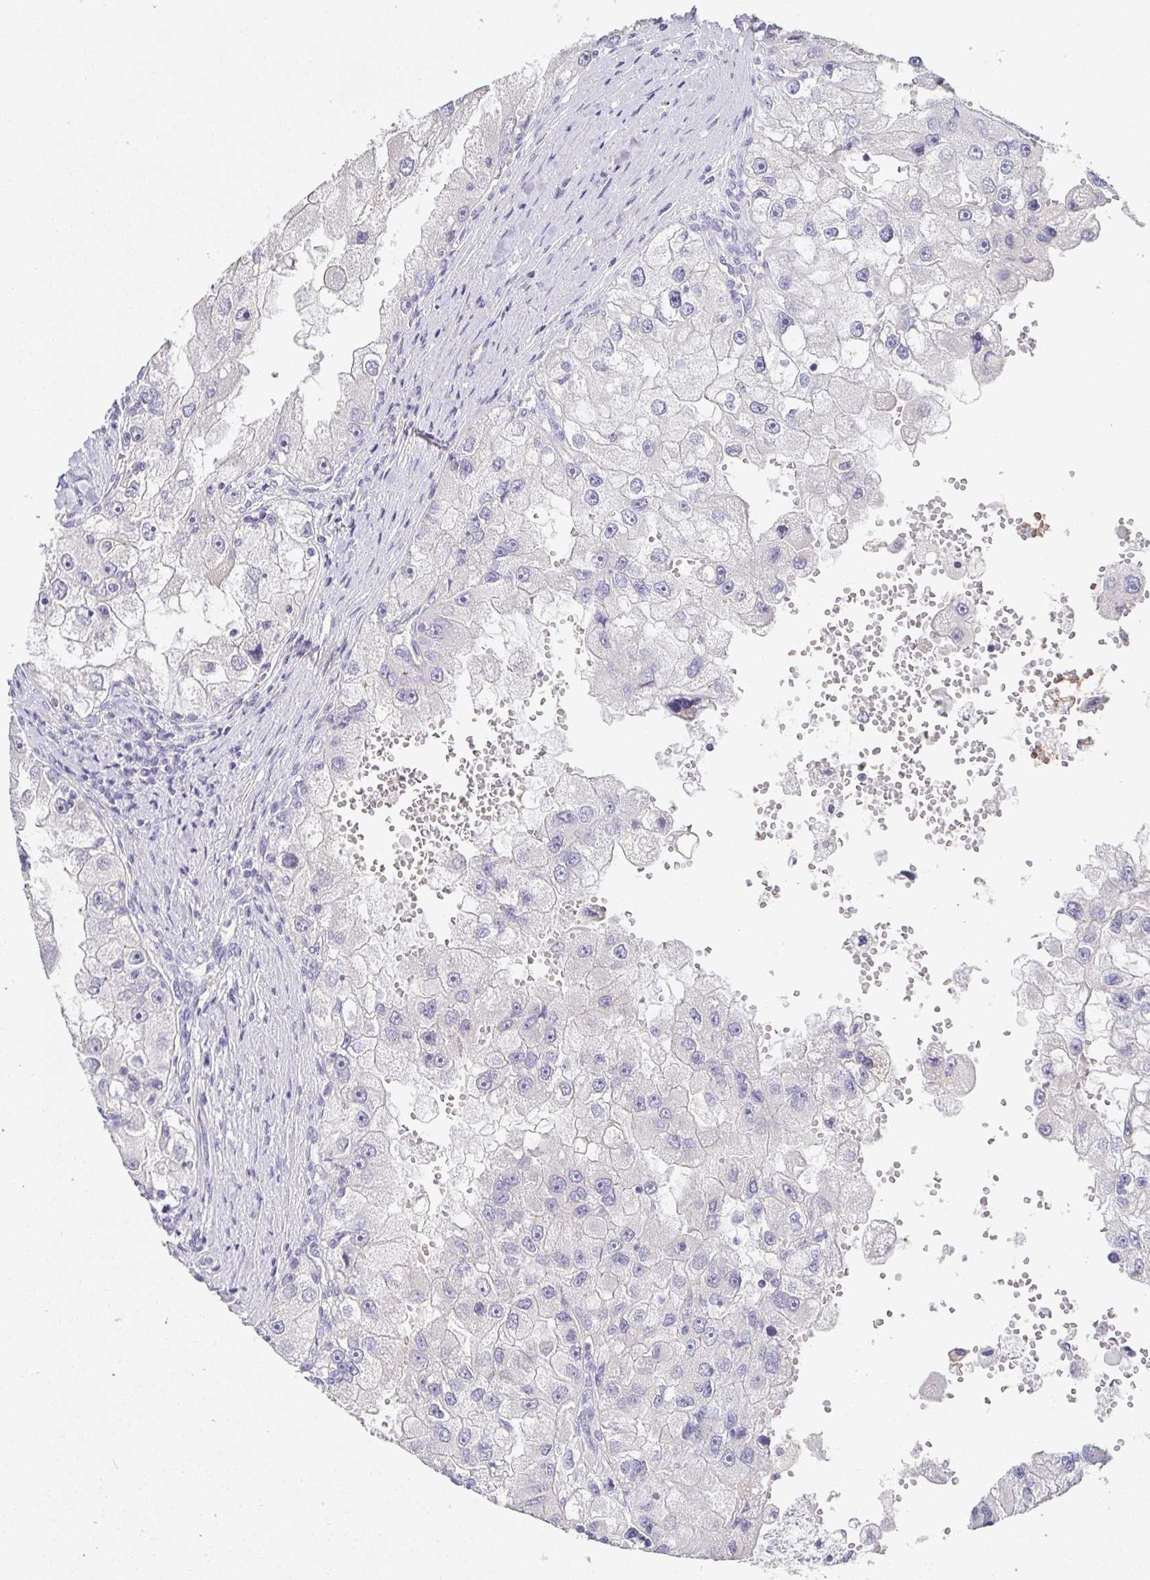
{"staining": {"intensity": "negative", "quantity": "none", "location": "none"}, "tissue": "renal cancer", "cell_type": "Tumor cells", "image_type": "cancer", "snomed": [{"axis": "morphology", "description": "Adenocarcinoma, NOS"}, {"axis": "topography", "description": "Kidney"}], "caption": "Human renal cancer stained for a protein using immunohistochemistry (IHC) reveals no positivity in tumor cells.", "gene": "PDX1", "patient": {"sex": "male", "age": 63}}